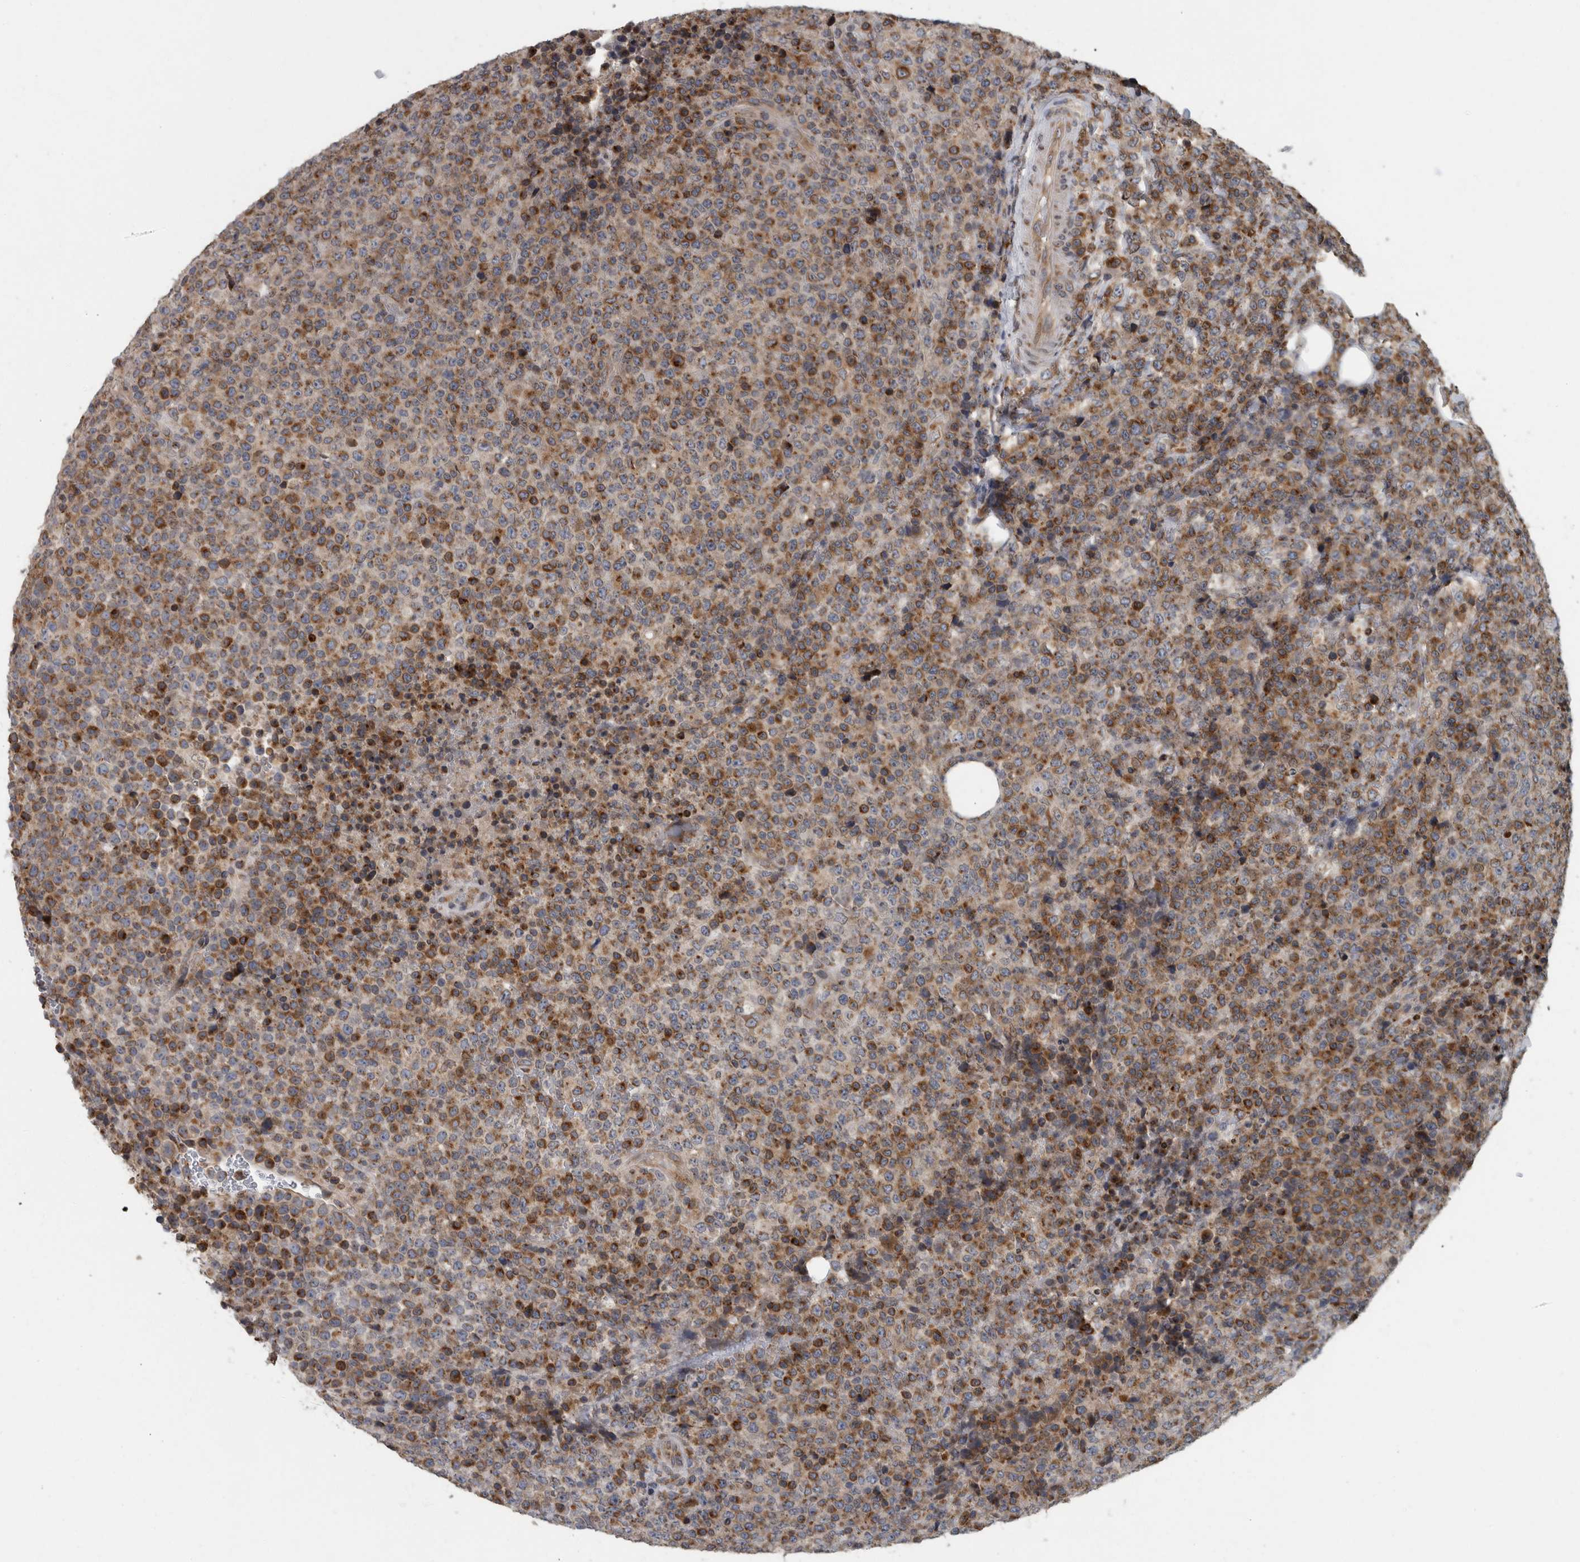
{"staining": {"intensity": "moderate", "quantity": ">75%", "location": "cytoplasmic/membranous"}, "tissue": "lymphoma", "cell_type": "Tumor cells", "image_type": "cancer", "snomed": [{"axis": "morphology", "description": "Malignant lymphoma, non-Hodgkin's type, High grade"}, {"axis": "topography", "description": "Lymph node"}], "caption": "A brown stain shows moderate cytoplasmic/membranous staining of a protein in human lymphoma tumor cells.", "gene": "LMAN2L", "patient": {"sex": "male", "age": 13}}